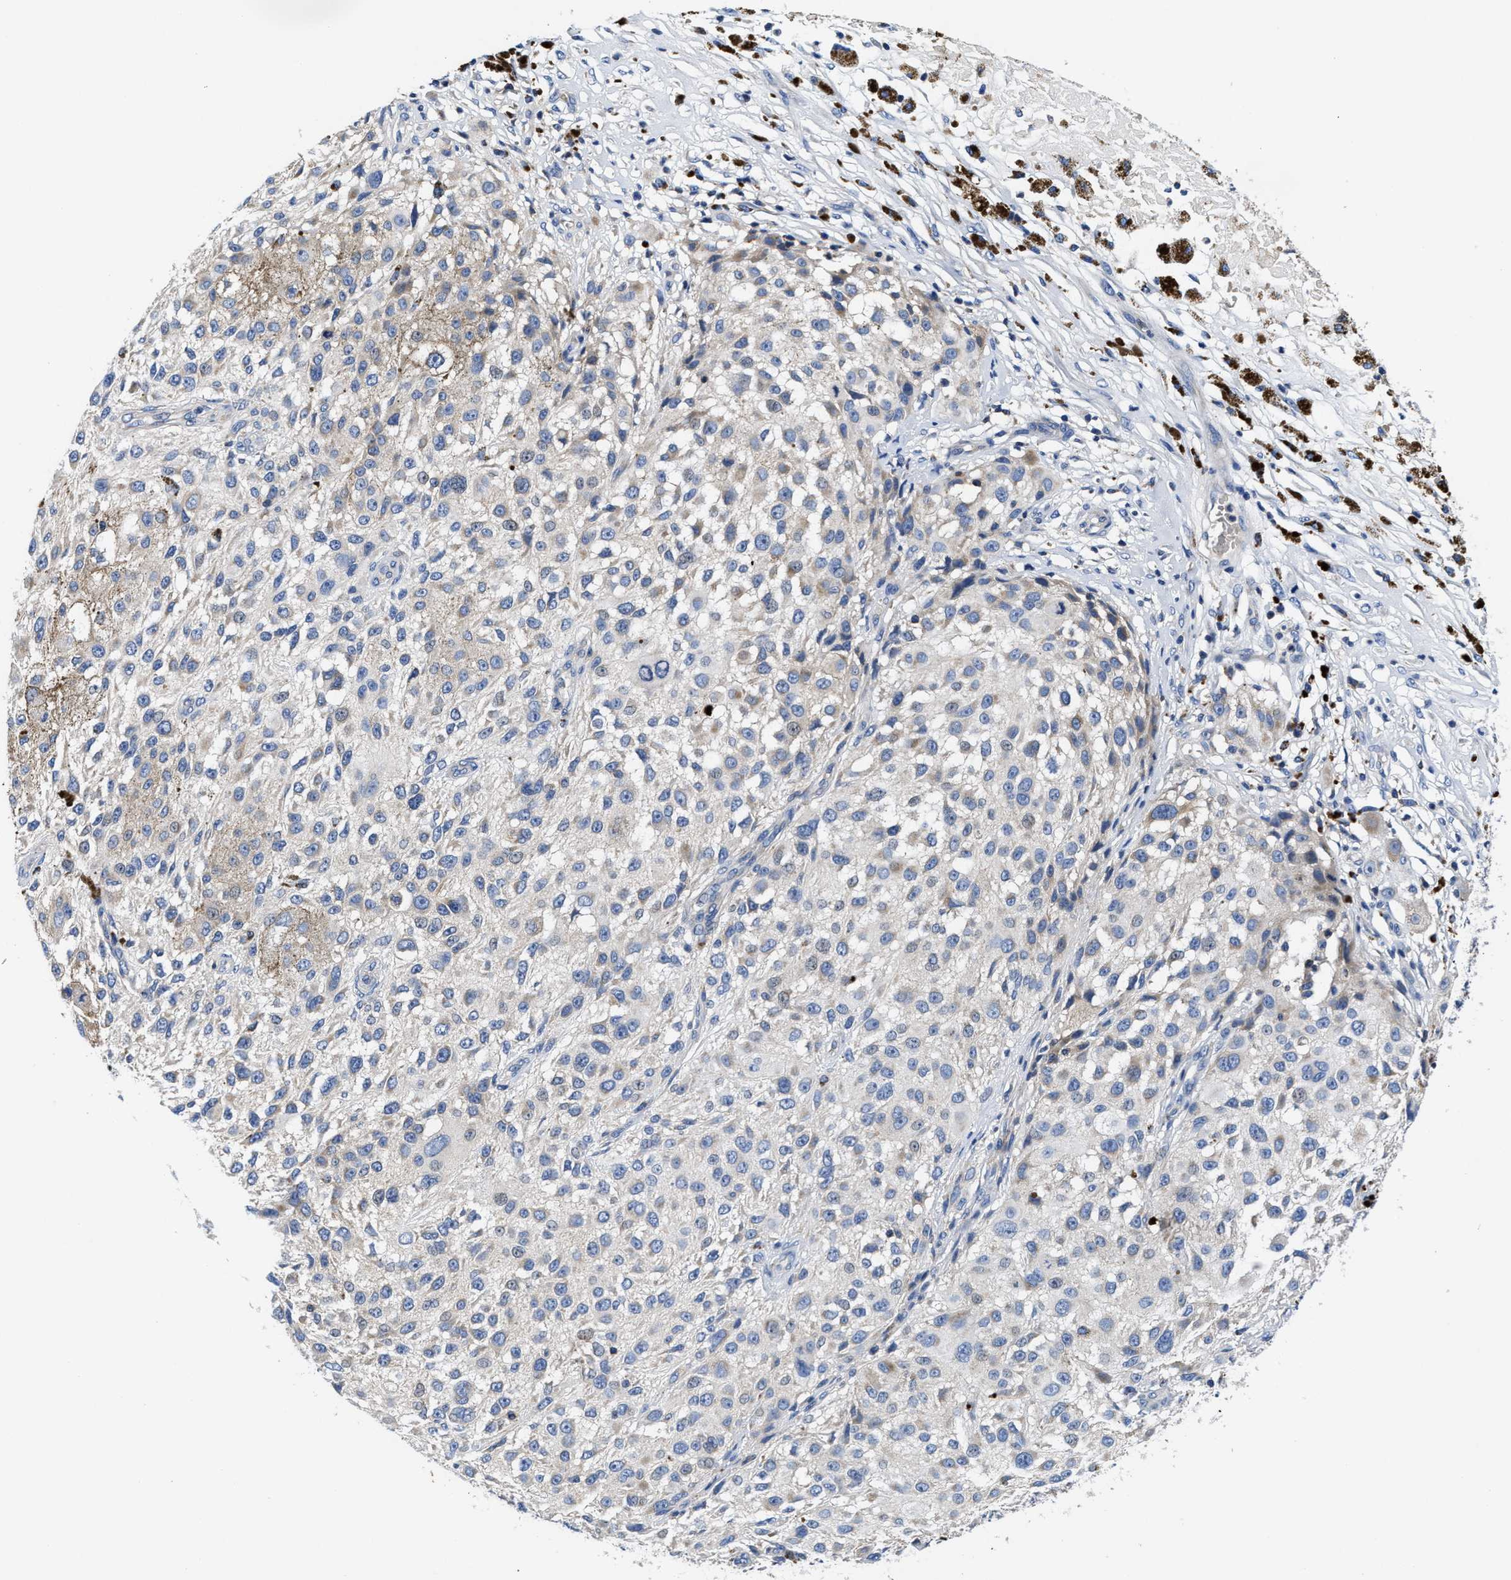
{"staining": {"intensity": "negative", "quantity": "none", "location": "none"}, "tissue": "melanoma", "cell_type": "Tumor cells", "image_type": "cancer", "snomed": [{"axis": "morphology", "description": "Necrosis, NOS"}, {"axis": "morphology", "description": "Malignant melanoma, NOS"}, {"axis": "topography", "description": "Skin"}], "caption": "This is a photomicrograph of immunohistochemistry staining of melanoma, which shows no staining in tumor cells.", "gene": "PHLPP1", "patient": {"sex": "female", "age": 87}}